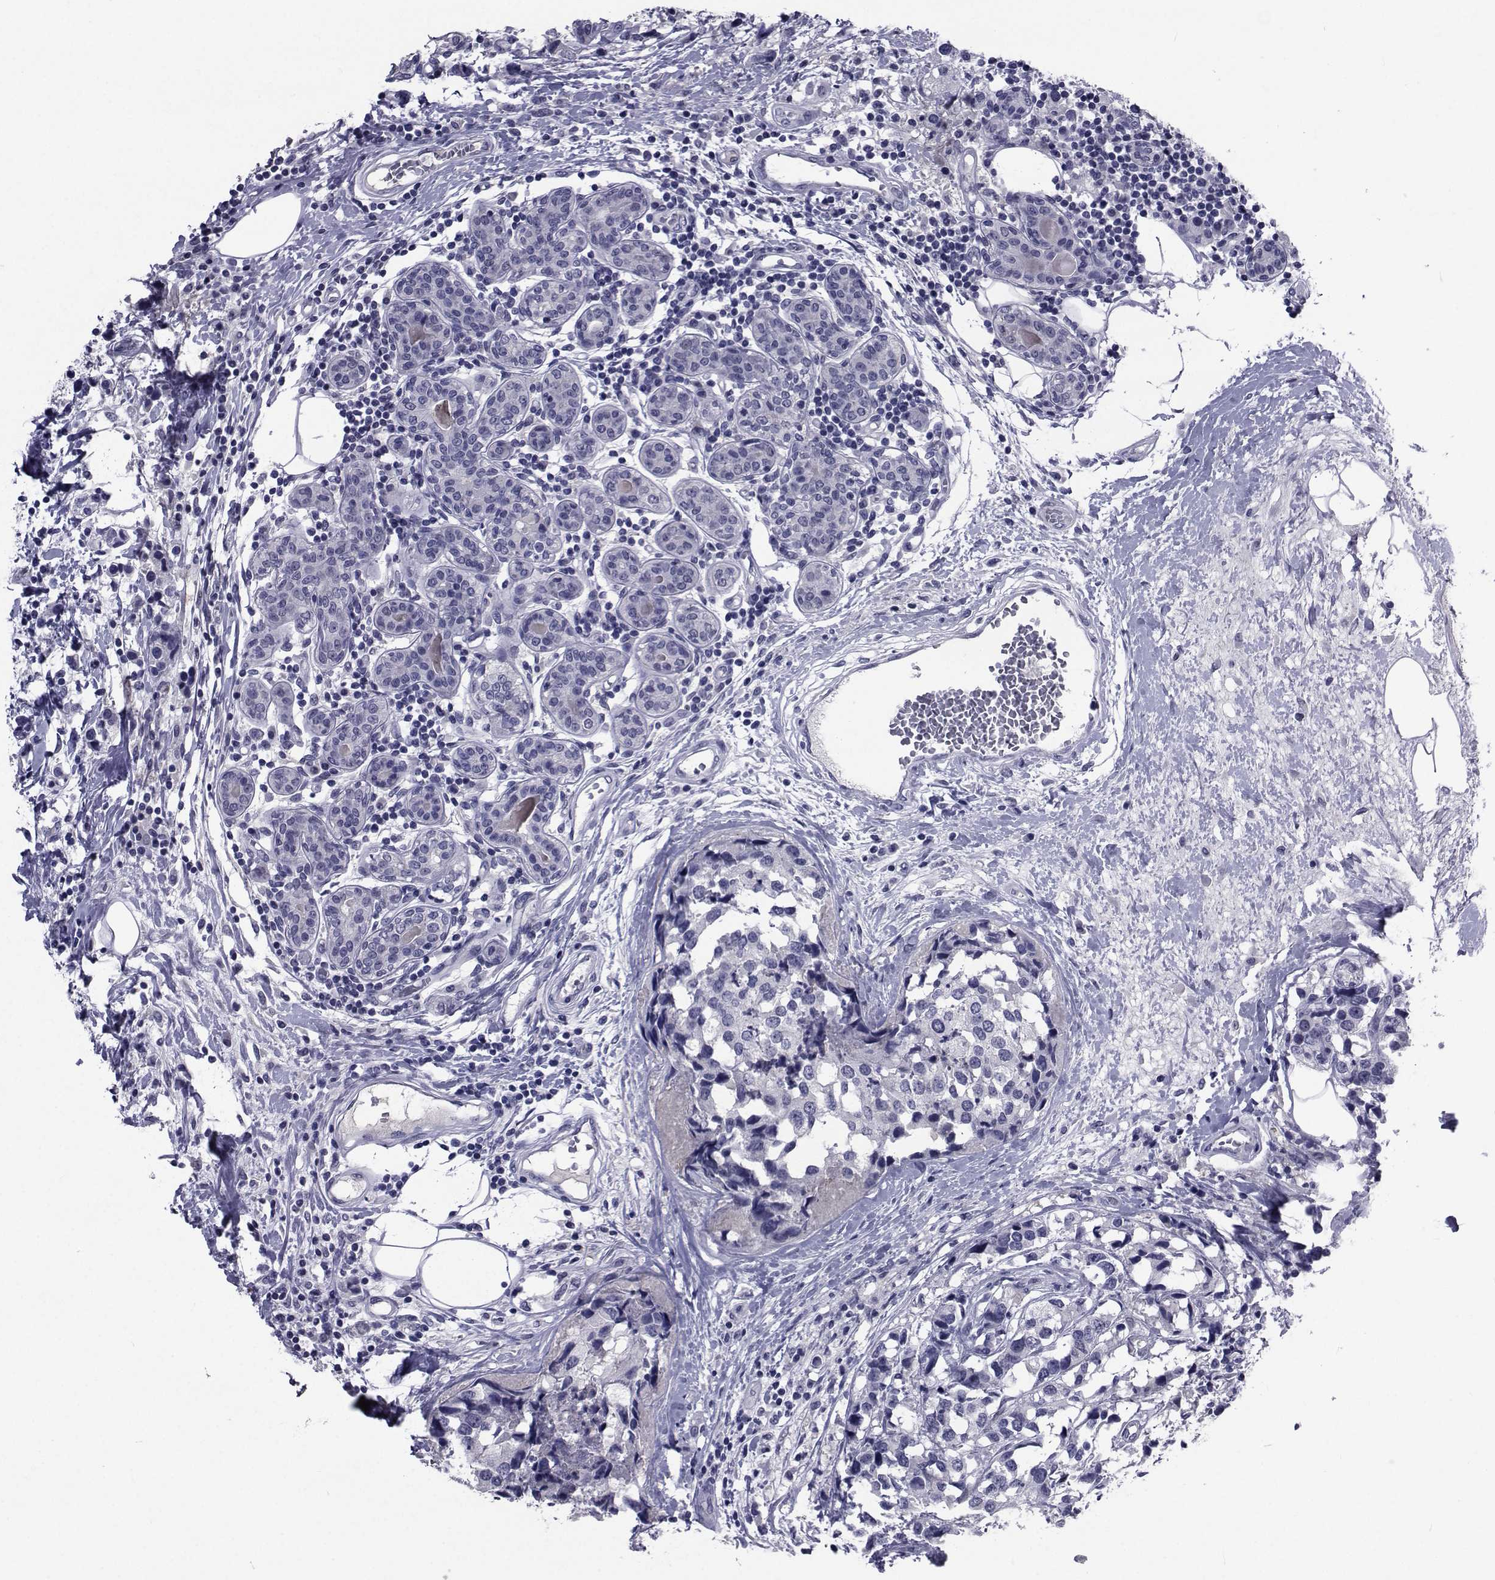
{"staining": {"intensity": "negative", "quantity": "none", "location": "none"}, "tissue": "breast cancer", "cell_type": "Tumor cells", "image_type": "cancer", "snomed": [{"axis": "morphology", "description": "Lobular carcinoma"}, {"axis": "topography", "description": "Breast"}], "caption": "Micrograph shows no significant protein expression in tumor cells of breast lobular carcinoma.", "gene": "SEMA5B", "patient": {"sex": "female", "age": 59}}